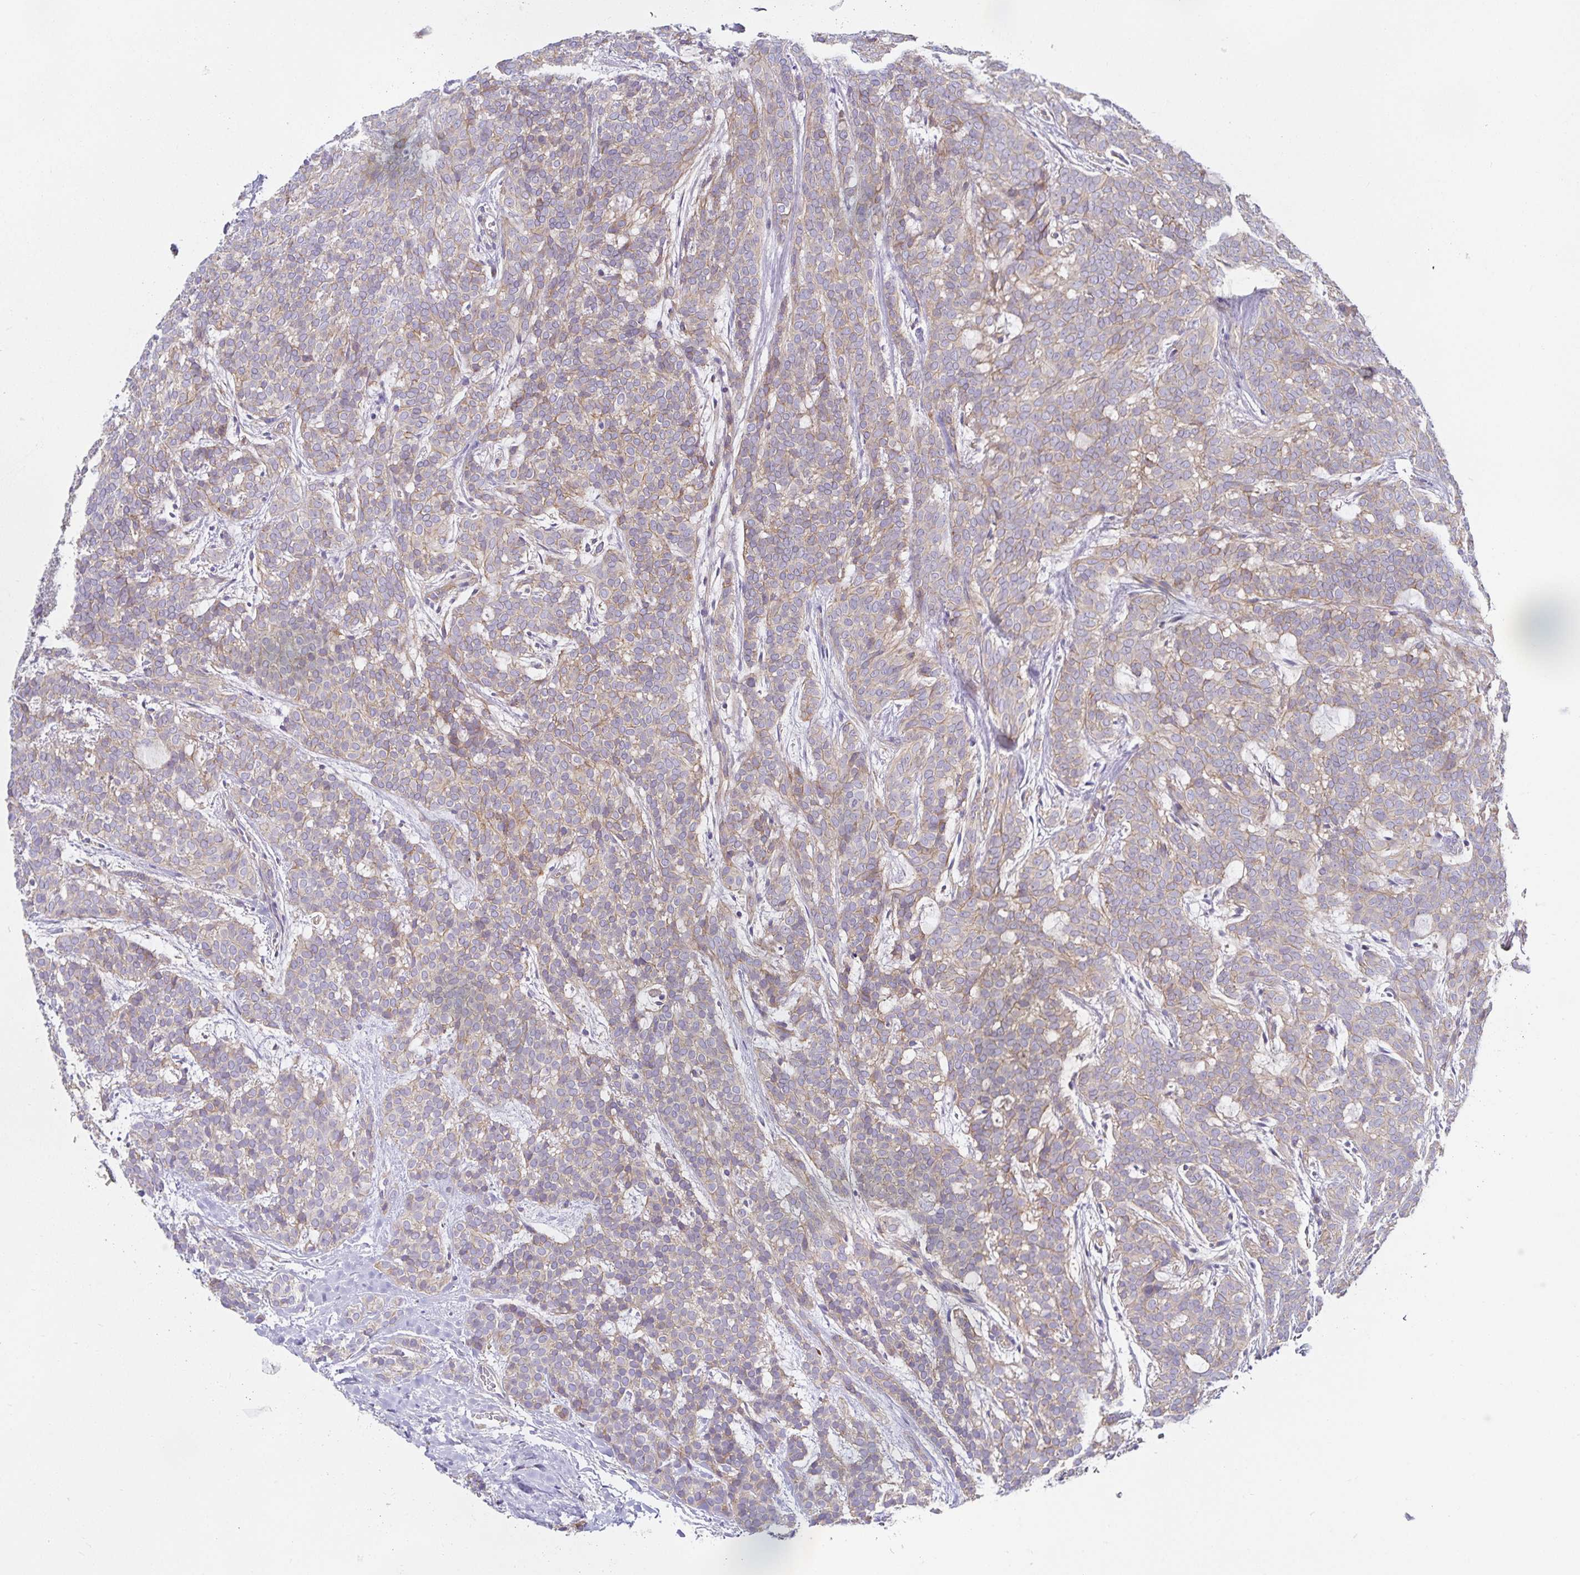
{"staining": {"intensity": "weak", "quantity": "25%-75%", "location": "cytoplasmic/membranous"}, "tissue": "head and neck cancer", "cell_type": "Tumor cells", "image_type": "cancer", "snomed": [{"axis": "morphology", "description": "Normal tissue, NOS"}, {"axis": "morphology", "description": "Adenocarcinoma, NOS"}, {"axis": "topography", "description": "Oral tissue"}, {"axis": "topography", "description": "Head-Neck"}], "caption": "Tumor cells demonstrate low levels of weak cytoplasmic/membranous staining in approximately 25%-75% of cells in human head and neck cancer (adenocarcinoma).", "gene": "METTL22", "patient": {"sex": "female", "age": 57}}